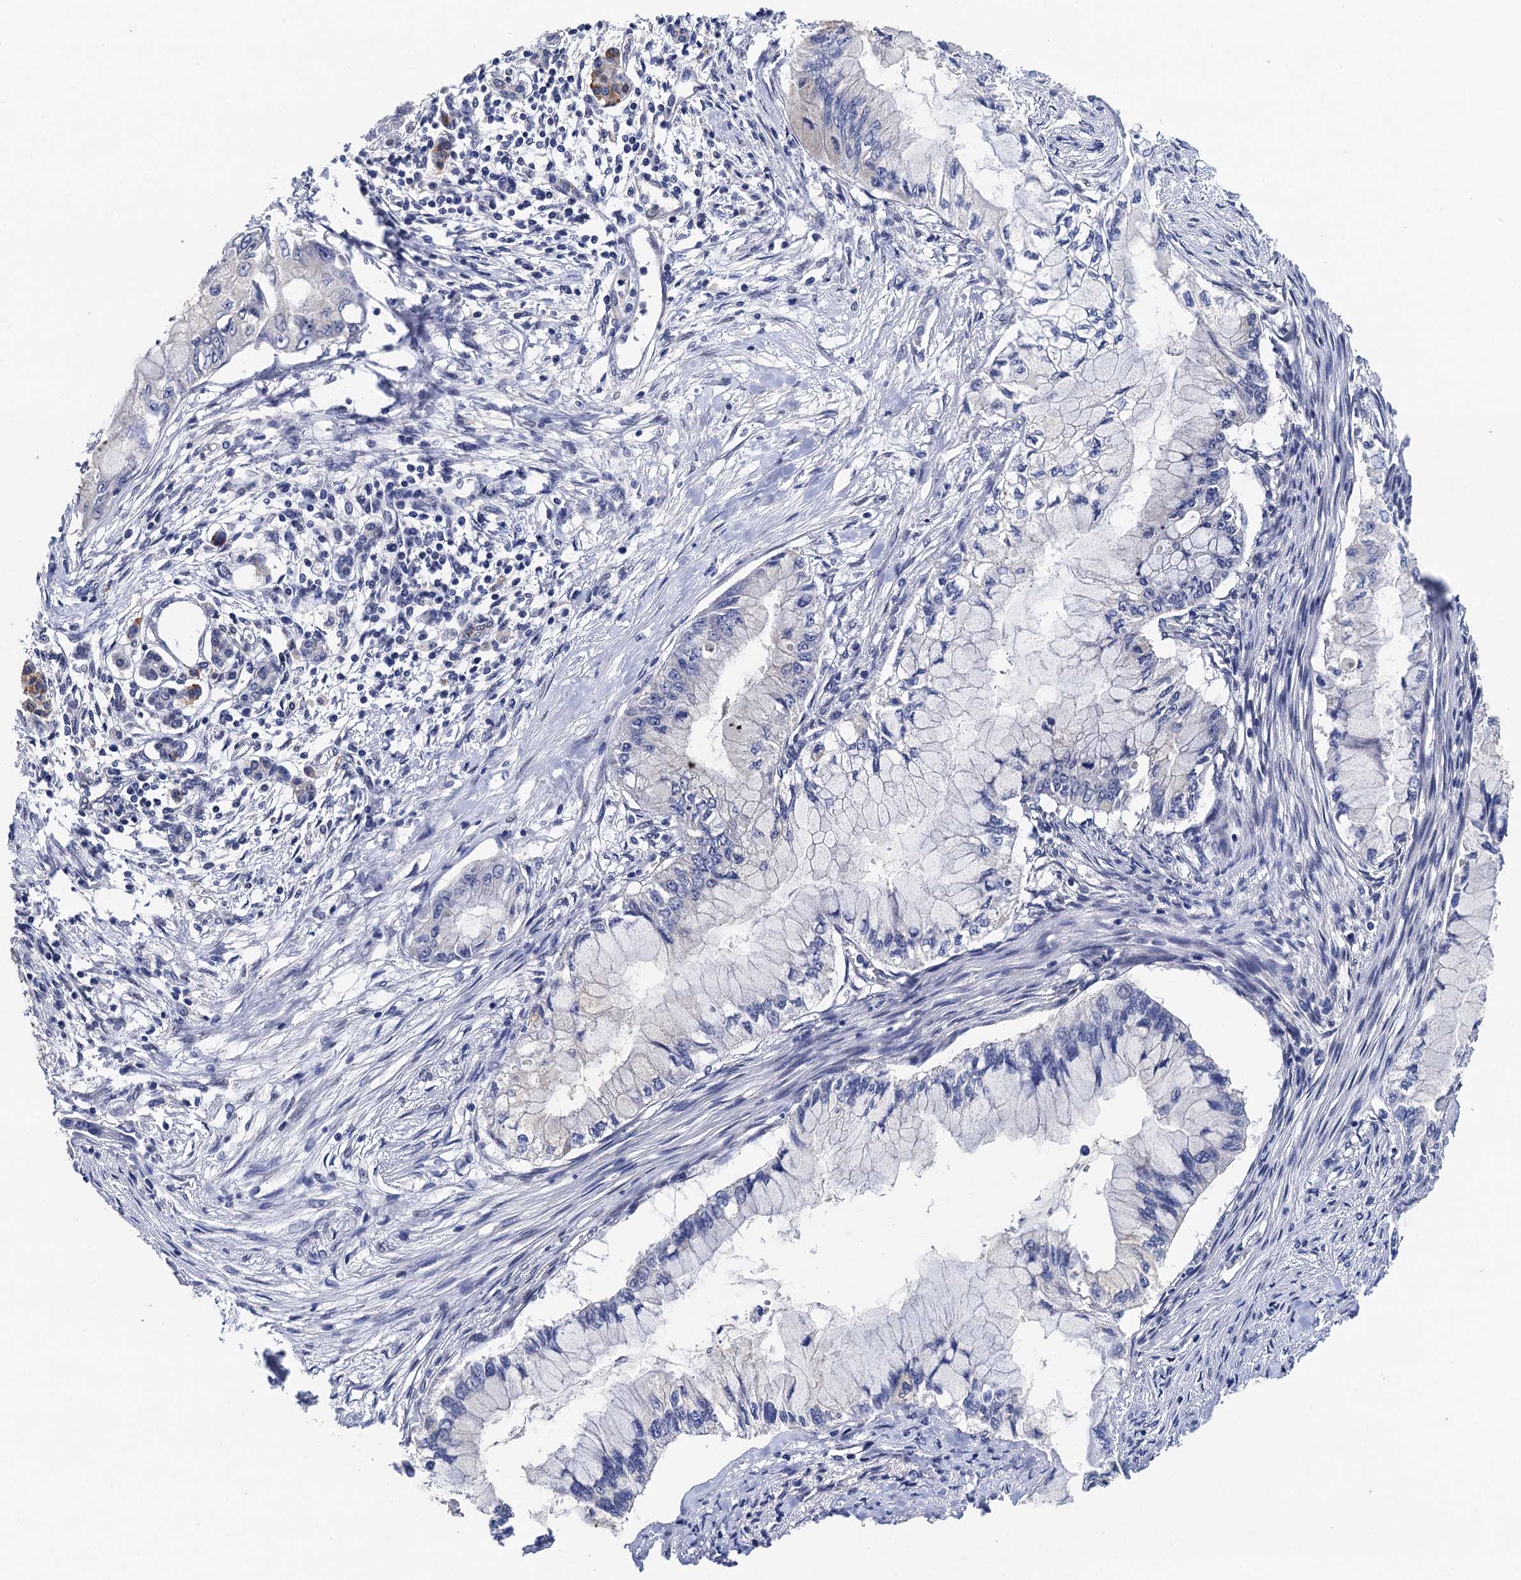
{"staining": {"intensity": "negative", "quantity": "none", "location": "none"}, "tissue": "pancreatic cancer", "cell_type": "Tumor cells", "image_type": "cancer", "snomed": [{"axis": "morphology", "description": "Adenocarcinoma, NOS"}, {"axis": "topography", "description": "Pancreas"}], "caption": "Photomicrograph shows no protein positivity in tumor cells of pancreatic adenocarcinoma tissue.", "gene": "PPTC7", "patient": {"sex": "male", "age": 48}}